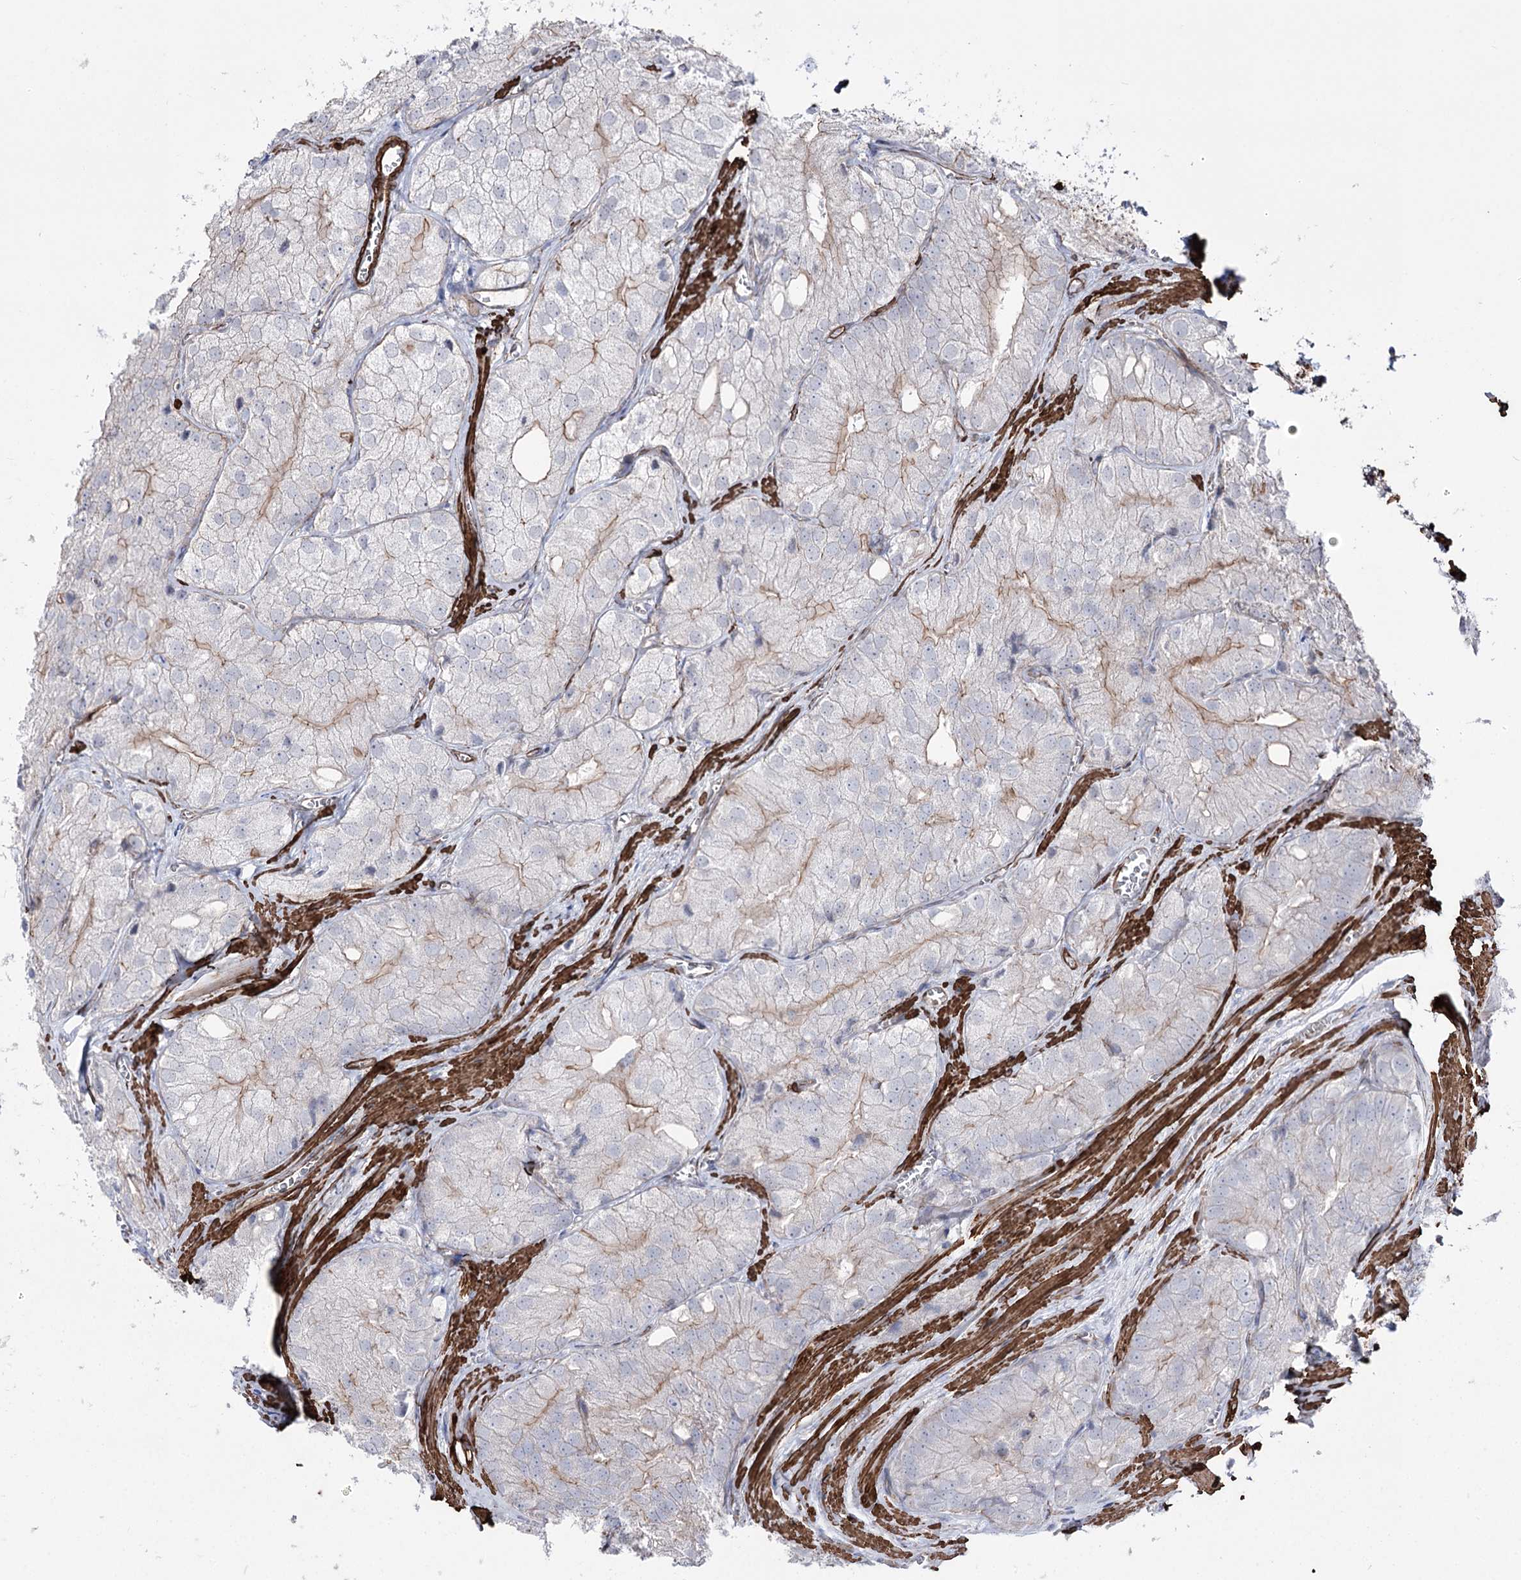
{"staining": {"intensity": "weak", "quantity": "<25%", "location": "cytoplasmic/membranous"}, "tissue": "prostate cancer", "cell_type": "Tumor cells", "image_type": "cancer", "snomed": [{"axis": "morphology", "description": "Adenocarcinoma, Low grade"}, {"axis": "topography", "description": "Prostate"}], "caption": "A histopathology image of prostate low-grade adenocarcinoma stained for a protein exhibits no brown staining in tumor cells.", "gene": "ARHGAP20", "patient": {"sex": "male", "age": 69}}